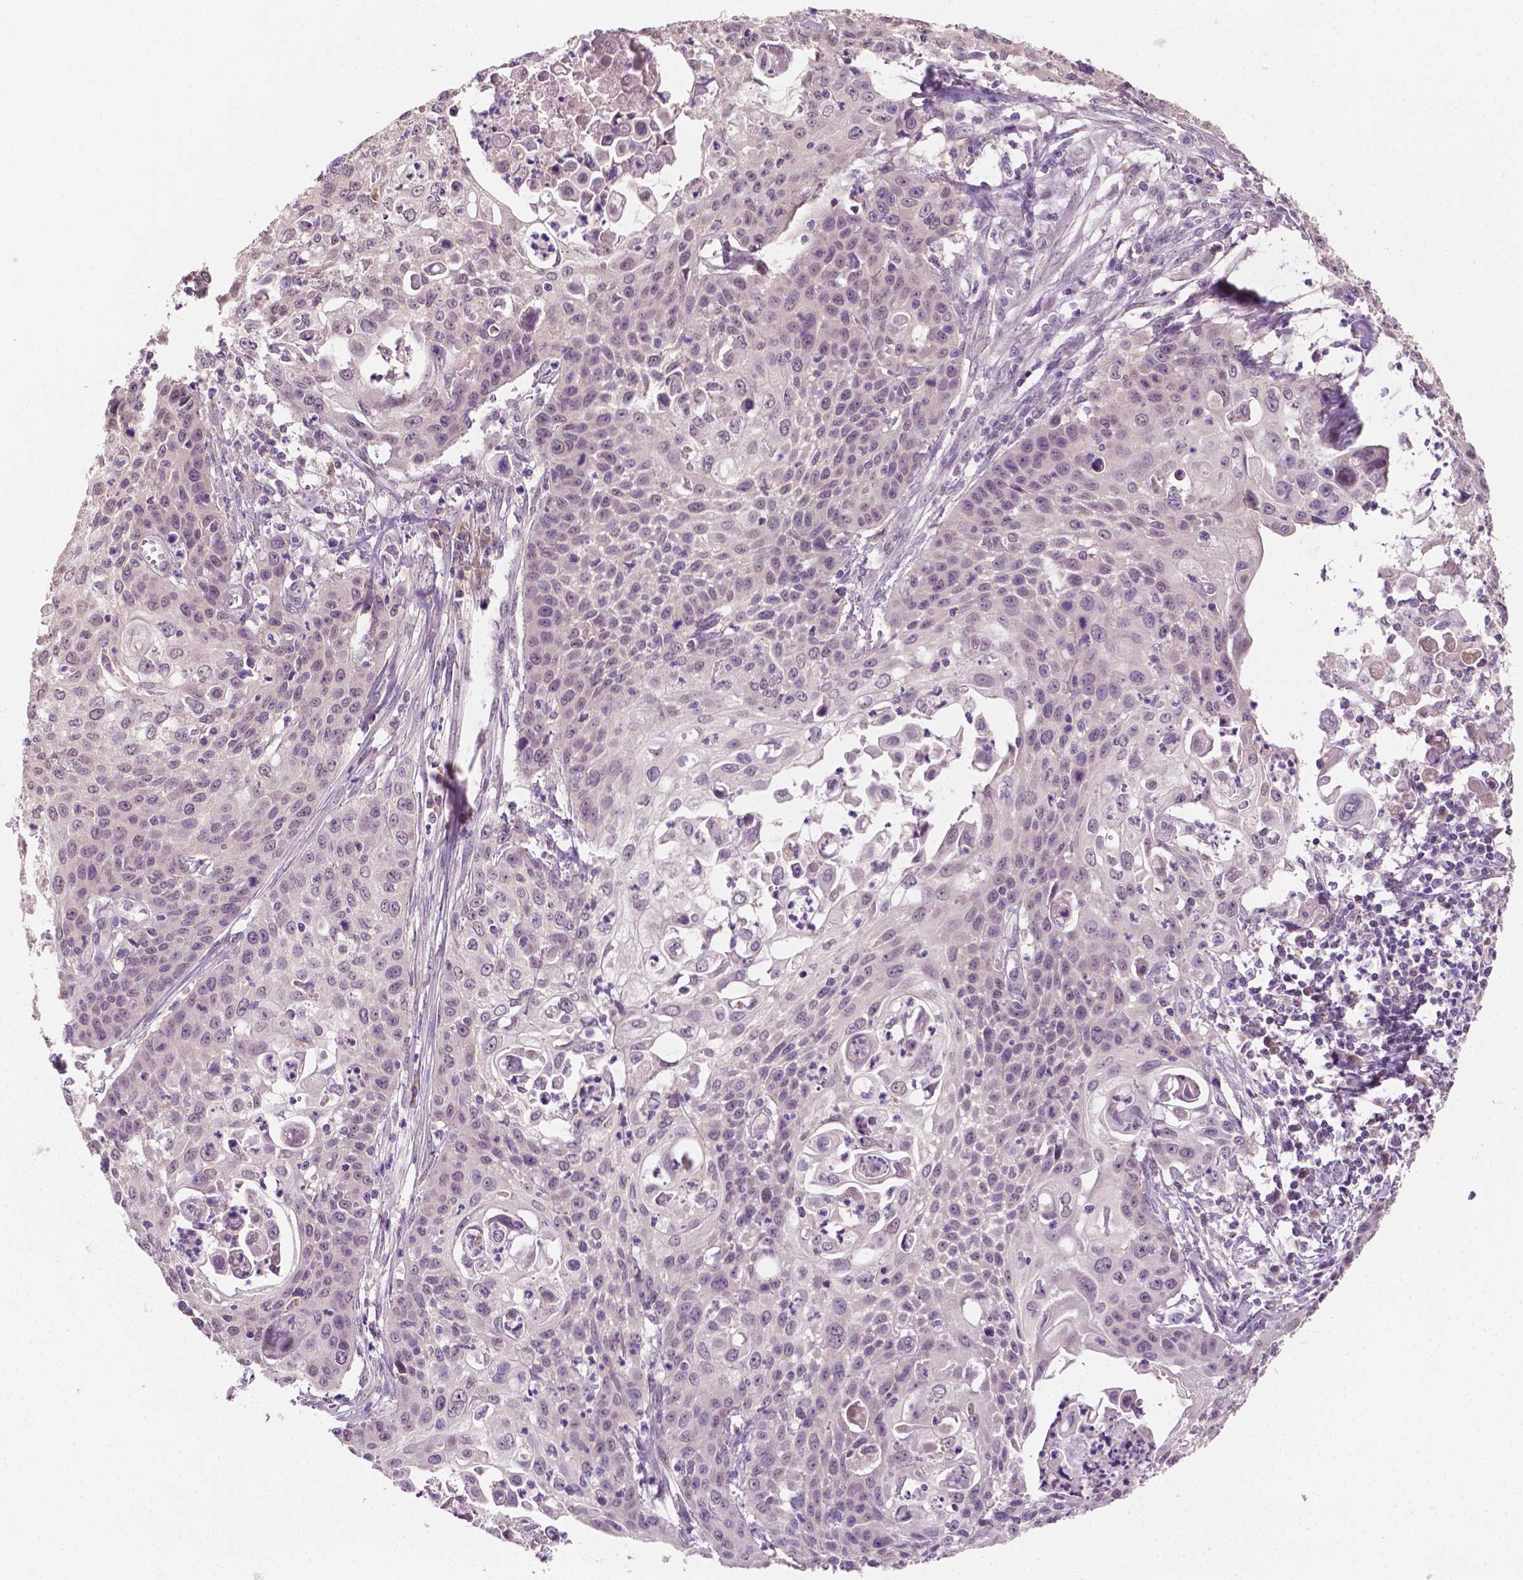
{"staining": {"intensity": "negative", "quantity": "none", "location": "none"}, "tissue": "cervical cancer", "cell_type": "Tumor cells", "image_type": "cancer", "snomed": [{"axis": "morphology", "description": "Squamous cell carcinoma, NOS"}, {"axis": "topography", "description": "Cervix"}], "caption": "DAB immunohistochemical staining of squamous cell carcinoma (cervical) exhibits no significant expression in tumor cells. (DAB immunohistochemistry (IHC) with hematoxylin counter stain).", "gene": "MROH6", "patient": {"sex": "female", "age": 65}}